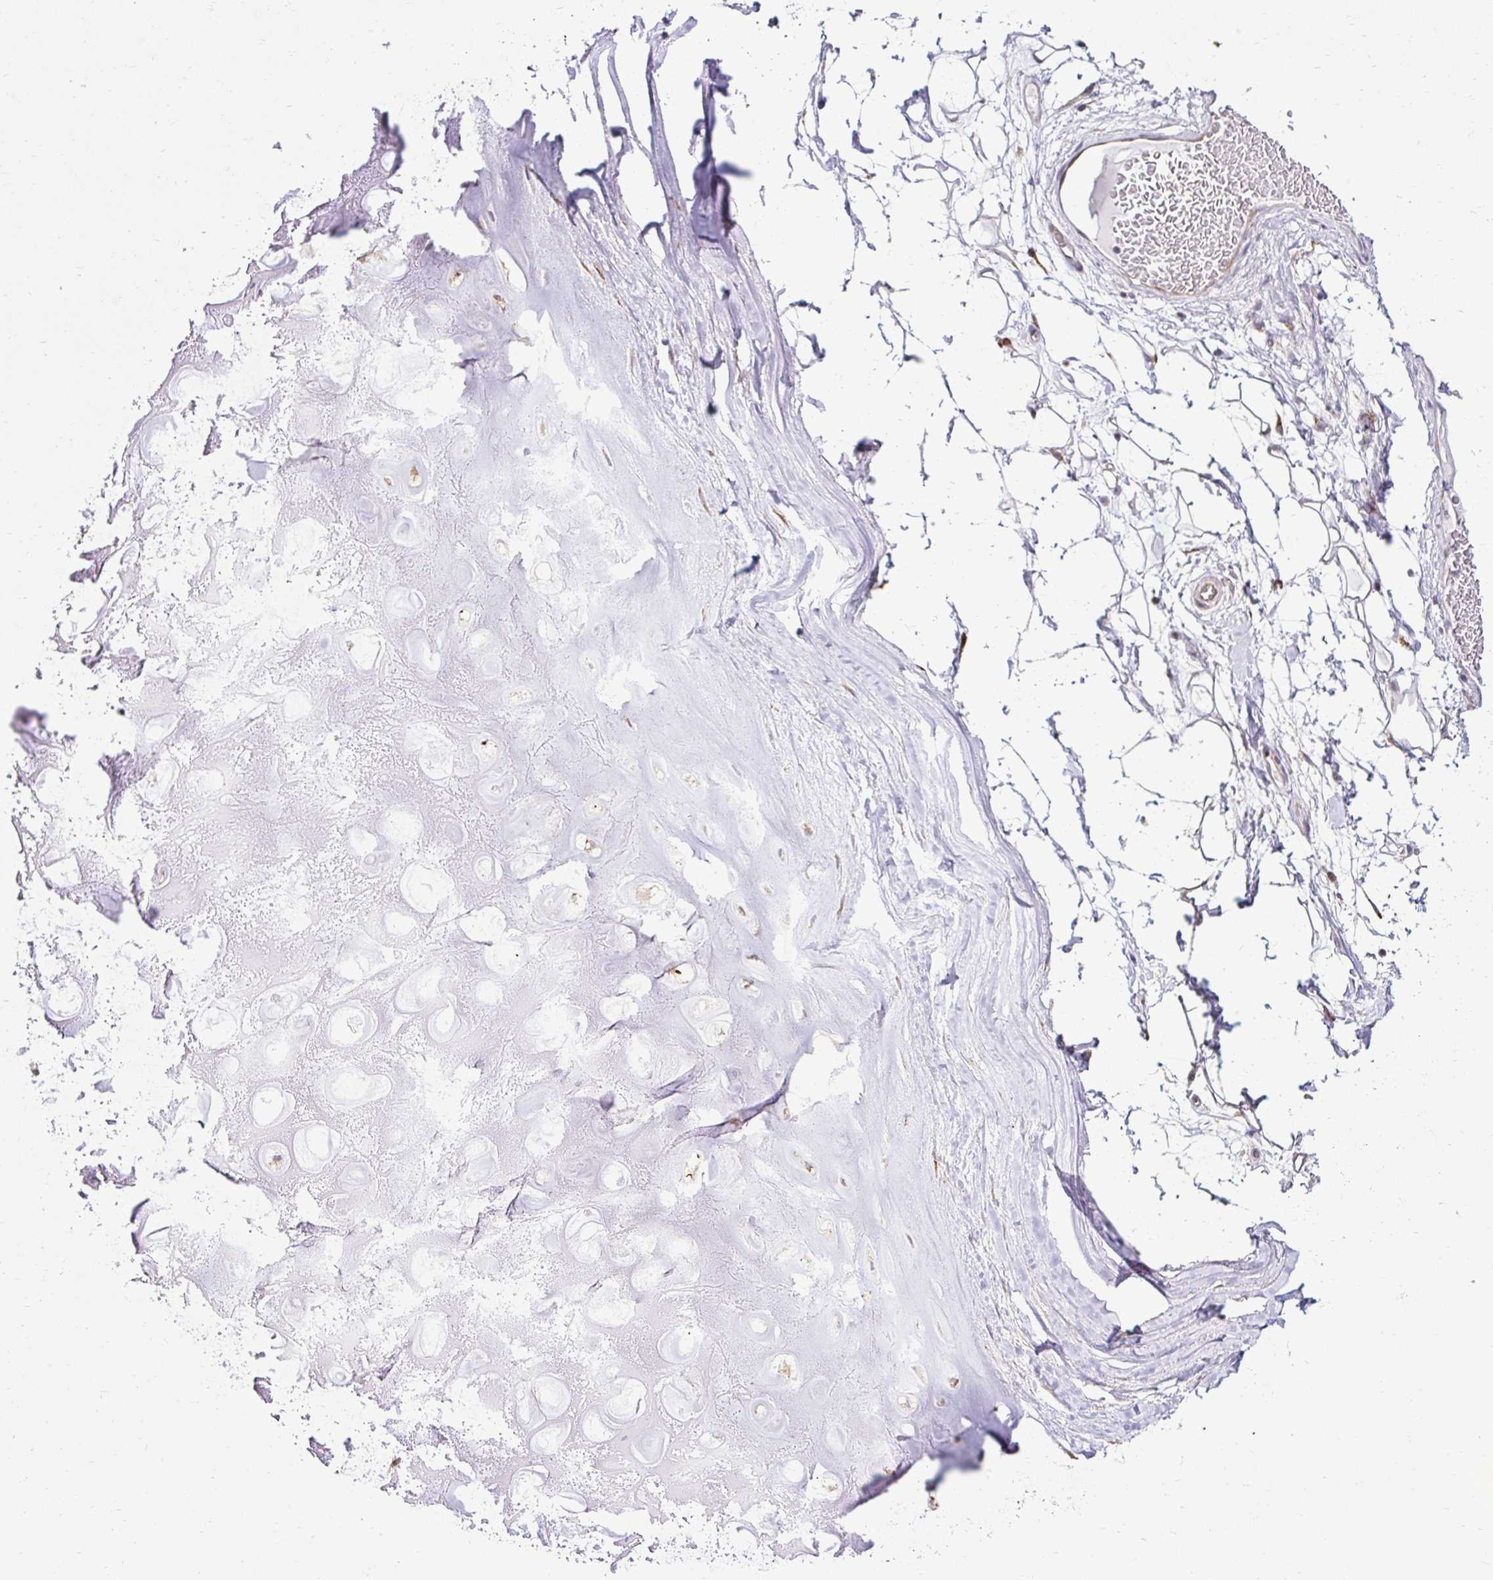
{"staining": {"intensity": "weak", "quantity": "25%-75%", "location": "cytoplasmic/membranous"}, "tissue": "adipose tissue", "cell_type": "Adipocytes", "image_type": "normal", "snomed": [{"axis": "morphology", "description": "Normal tissue, NOS"}, {"axis": "topography", "description": "Lymph node"}, {"axis": "topography", "description": "Cartilage tissue"}, {"axis": "topography", "description": "Nasopharynx"}], "caption": "Protein expression analysis of benign adipose tissue shows weak cytoplasmic/membranous positivity in about 25%-75% of adipocytes.", "gene": "HPS1", "patient": {"sex": "male", "age": 63}}